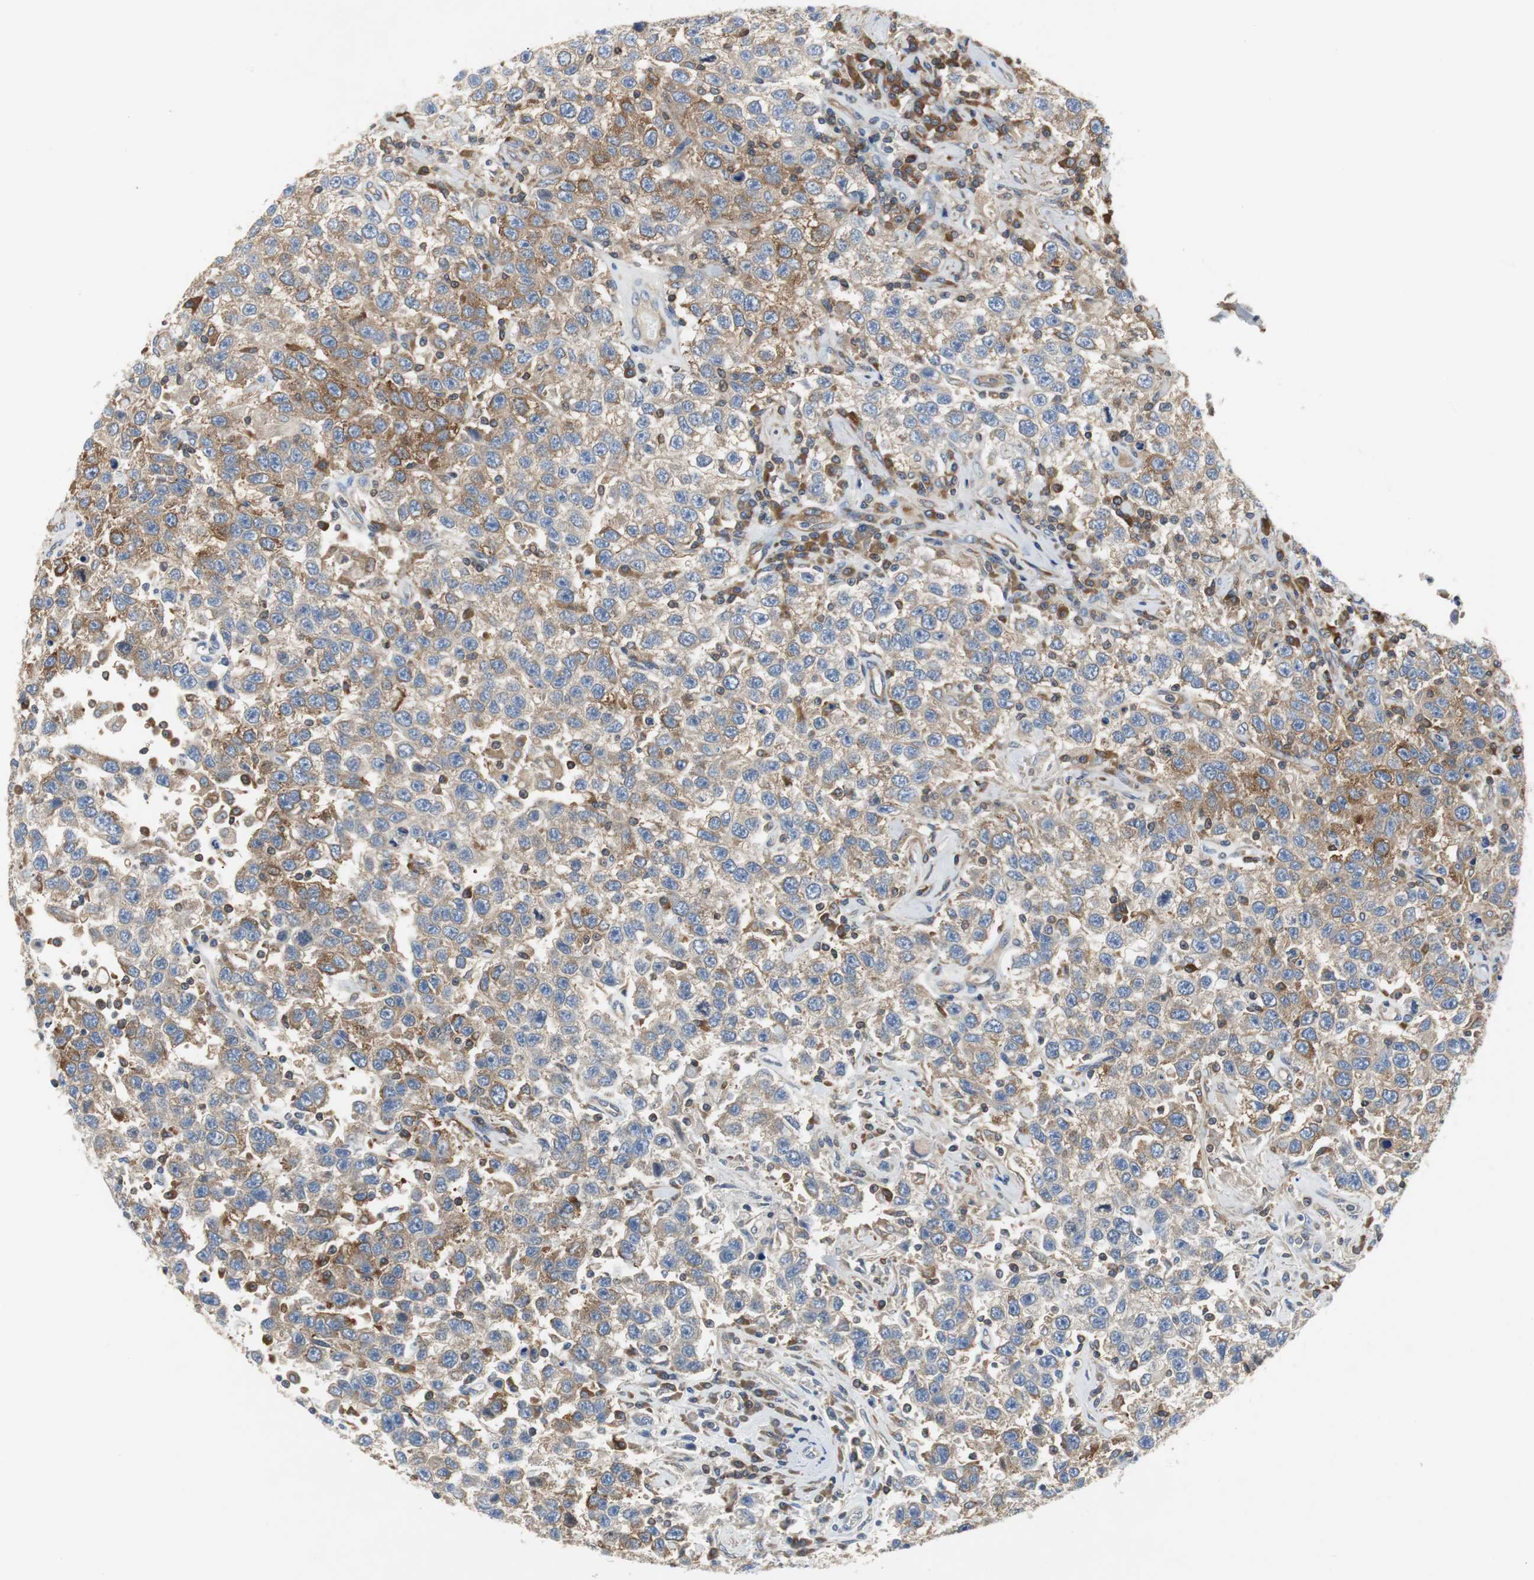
{"staining": {"intensity": "moderate", "quantity": "25%-75%", "location": "cytoplasmic/membranous"}, "tissue": "testis cancer", "cell_type": "Tumor cells", "image_type": "cancer", "snomed": [{"axis": "morphology", "description": "Seminoma, NOS"}, {"axis": "topography", "description": "Testis"}], "caption": "A histopathology image showing moderate cytoplasmic/membranous positivity in approximately 25%-75% of tumor cells in testis cancer, as visualized by brown immunohistochemical staining.", "gene": "GYS1", "patient": {"sex": "male", "age": 41}}